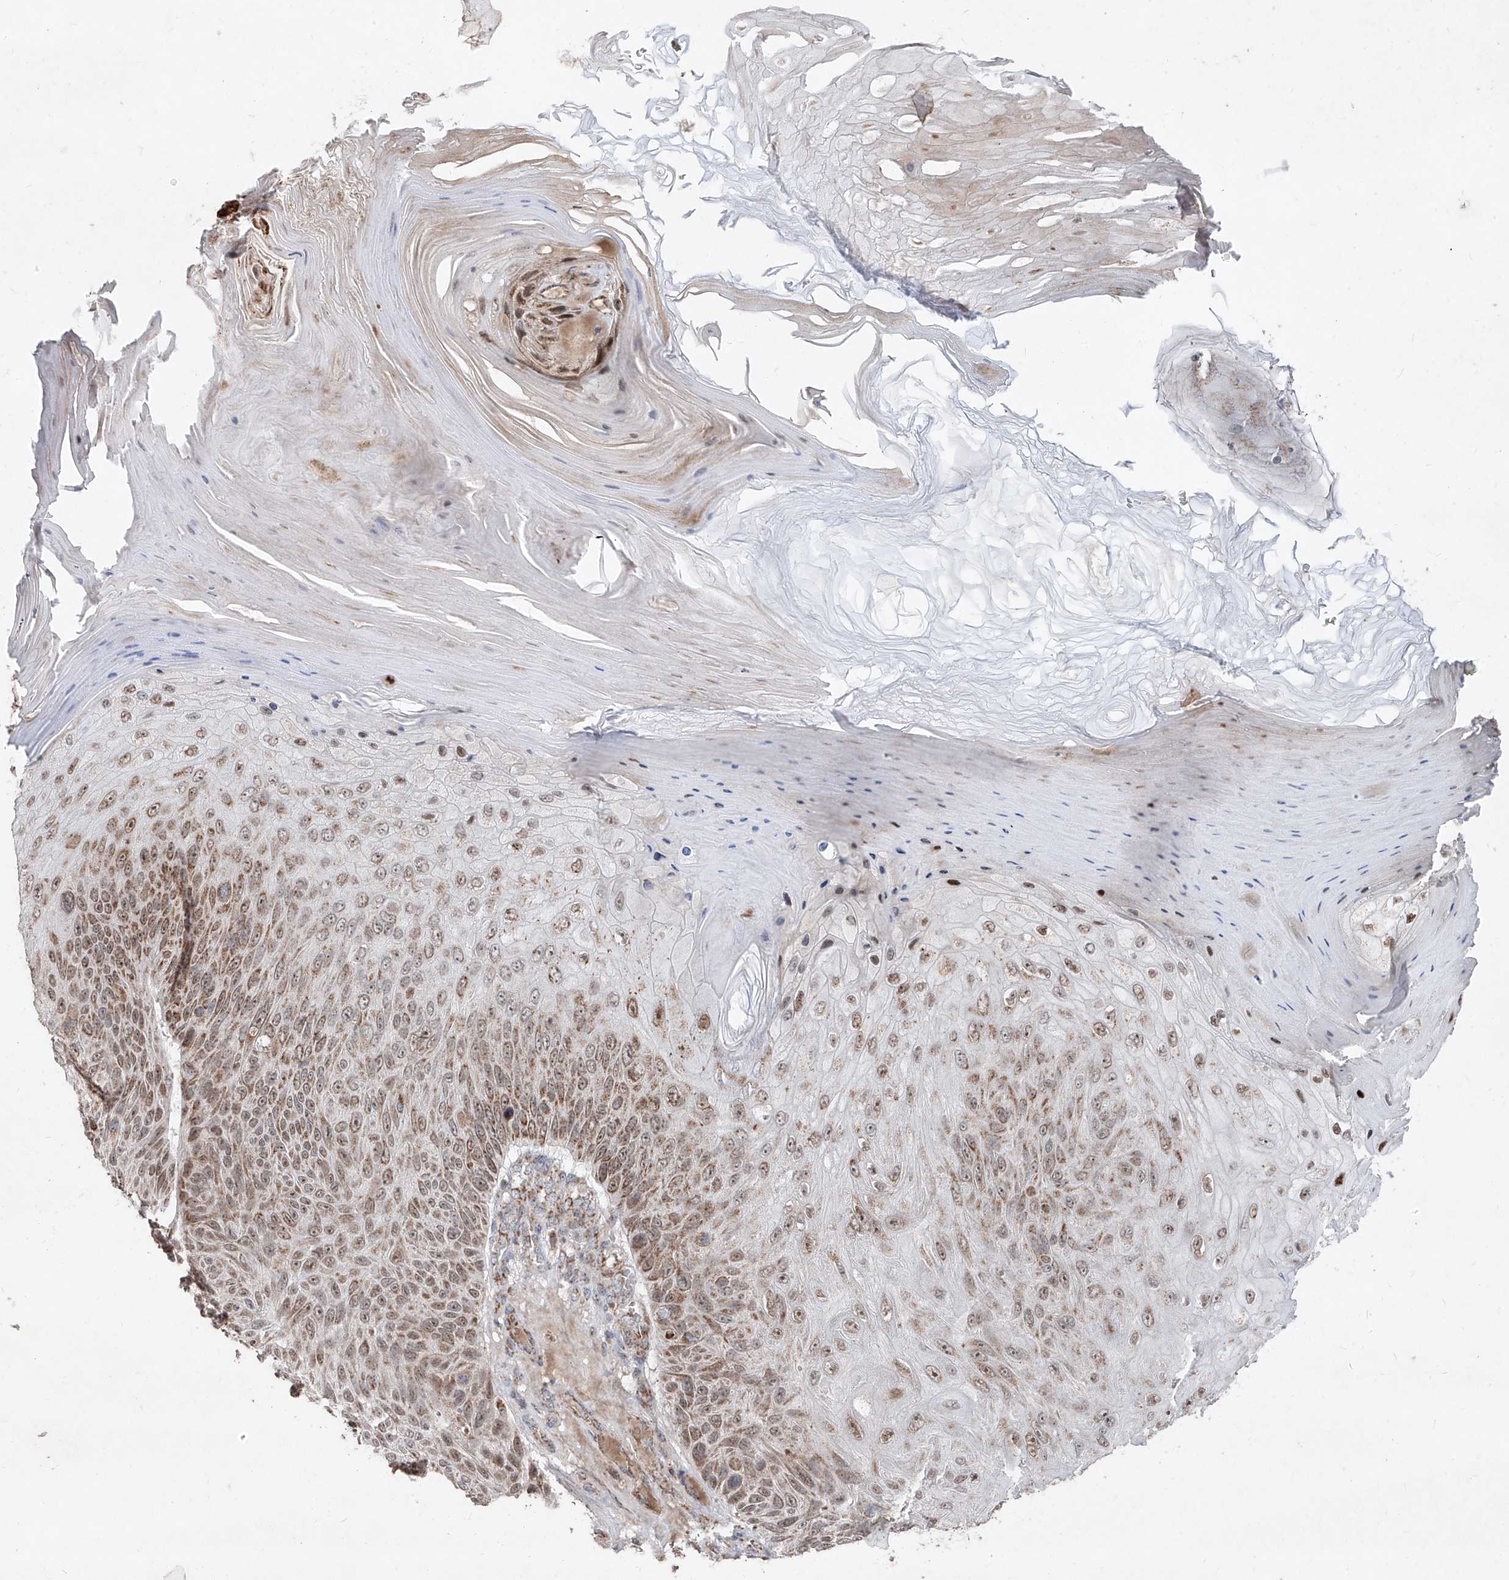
{"staining": {"intensity": "moderate", "quantity": ">75%", "location": "cytoplasmic/membranous,nuclear"}, "tissue": "skin cancer", "cell_type": "Tumor cells", "image_type": "cancer", "snomed": [{"axis": "morphology", "description": "Squamous cell carcinoma, NOS"}, {"axis": "topography", "description": "Skin"}], "caption": "Immunohistochemistry of skin squamous cell carcinoma reveals medium levels of moderate cytoplasmic/membranous and nuclear staining in about >75% of tumor cells. (brown staining indicates protein expression, while blue staining denotes nuclei).", "gene": "NDUFB3", "patient": {"sex": "female", "age": 88}}